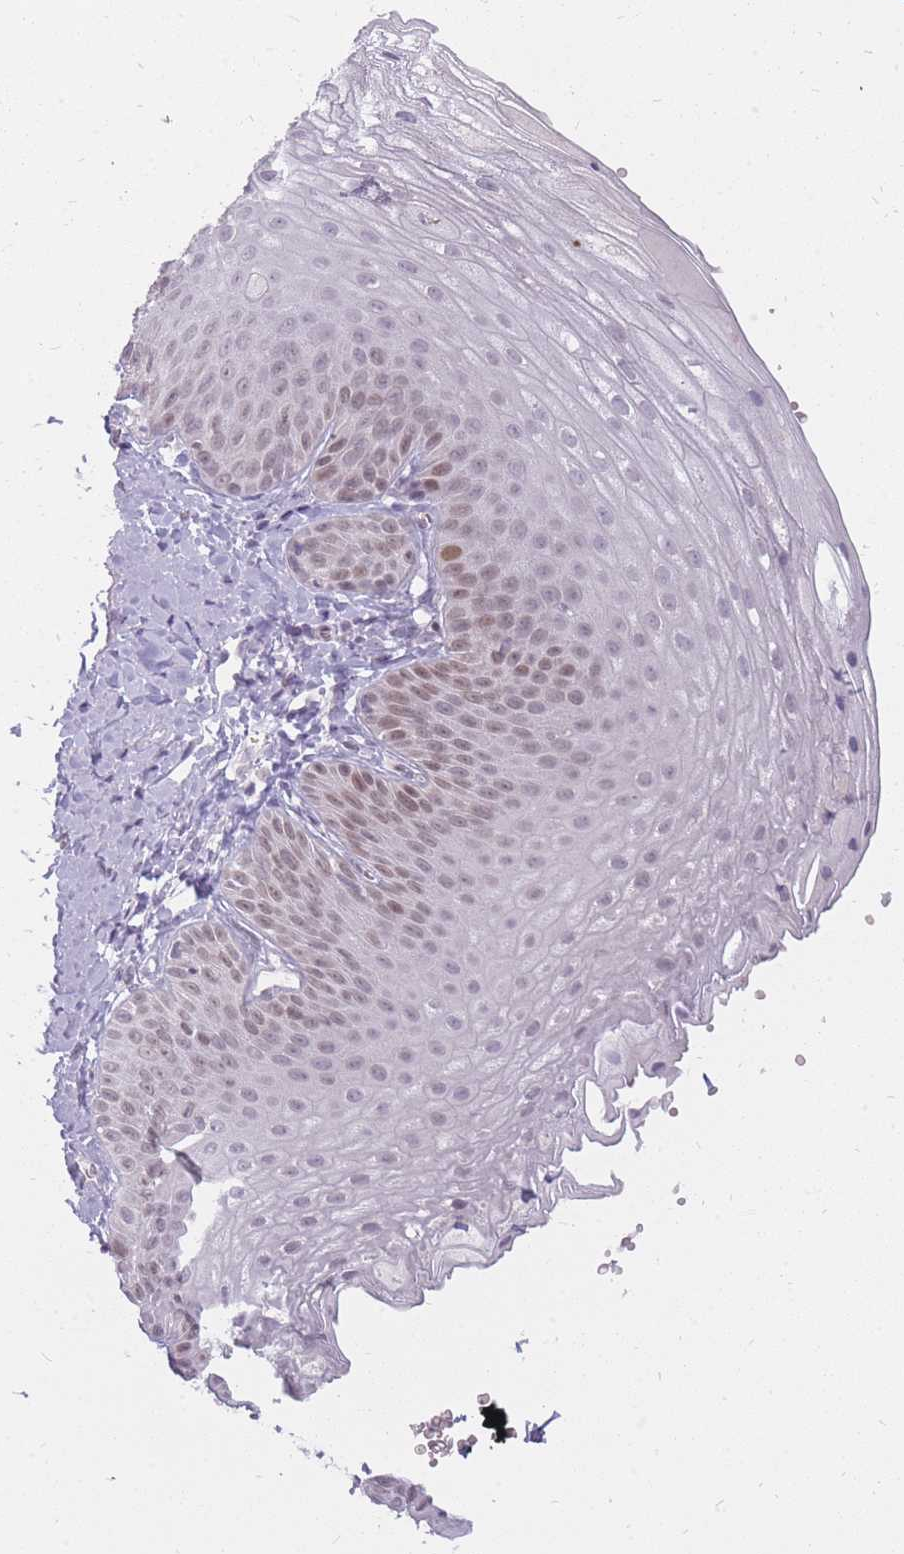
{"staining": {"intensity": "moderate", "quantity": "25%-75%", "location": "nuclear"}, "tissue": "skin", "cell_type": "Epidermal cells", "image_type": "normal", "snomed": [{"axis": "morphology", "description": "Normal tissue, NOS"}, {"axis": "morphology", "description": "Hemorrhoids"}, {"axis": "morphology", "description": "Inflammation, NOS"}, {"axis": "topography", "description": "Anal"}], "caption": "IHC of unremarkable skin exhibits medium levels of moderate nuclear positivity in about 25%-75% of epidermal cells.", "gene": "POM121C", "patient": {"sex": "male", "age": 60}}